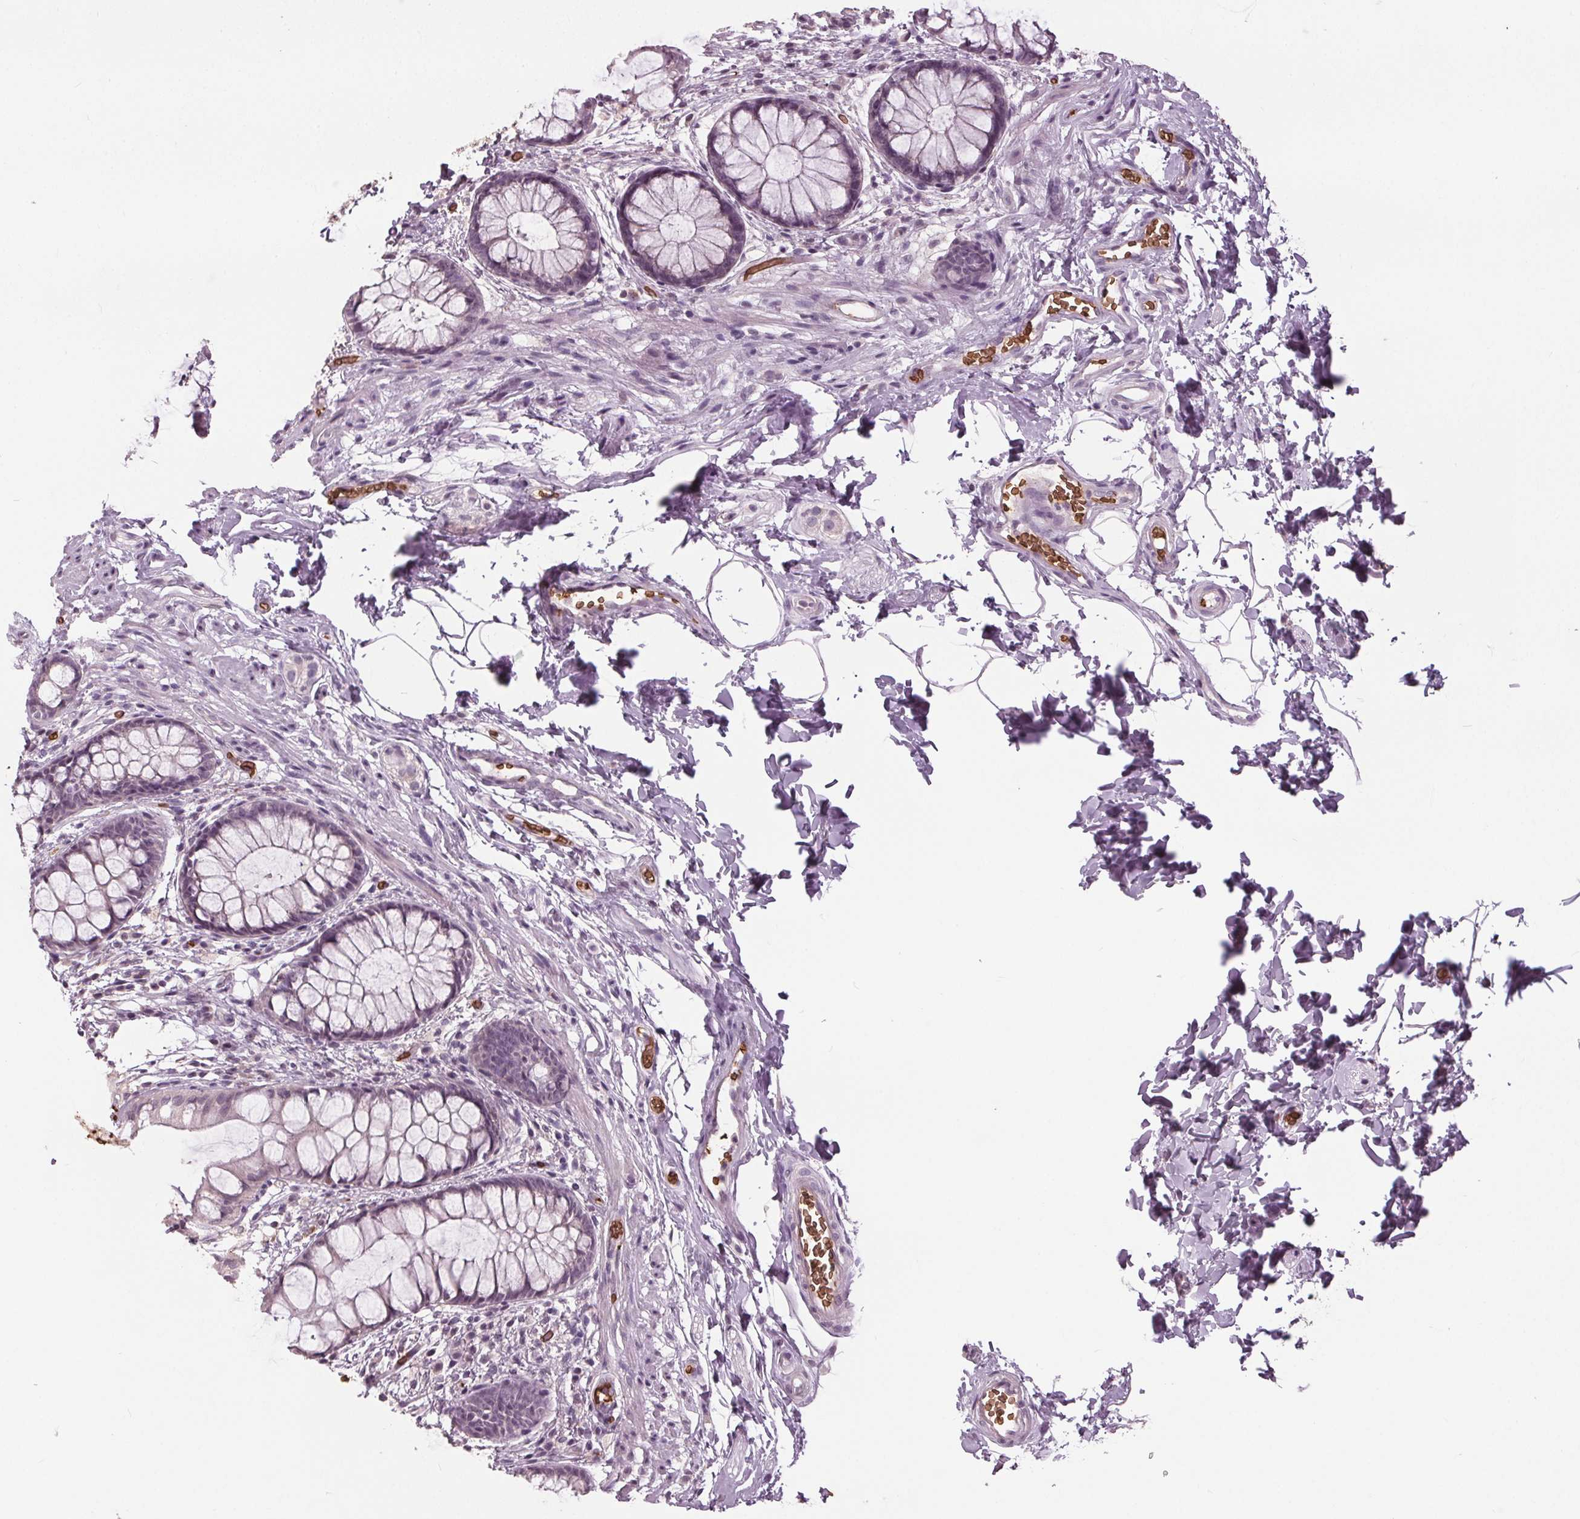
{"staining": {"intensity": "negative", "quantity": "none", "location": "none"}, "tissue": "rectum", "cell_type": "Glandular cells", "image_type": "normal", "snomed": [{"axis": "morphology", "description": "Normal tissue, NOS"}, {"axis": "topography", "description": "Rectum"}], "caption": "Human rectum stained for a protein using immunohistochemistry (IHC) demonstrates no staining in glandular cells.", "gene": "SLC4A1", "patient": {"sex": "female", "age": 62}}